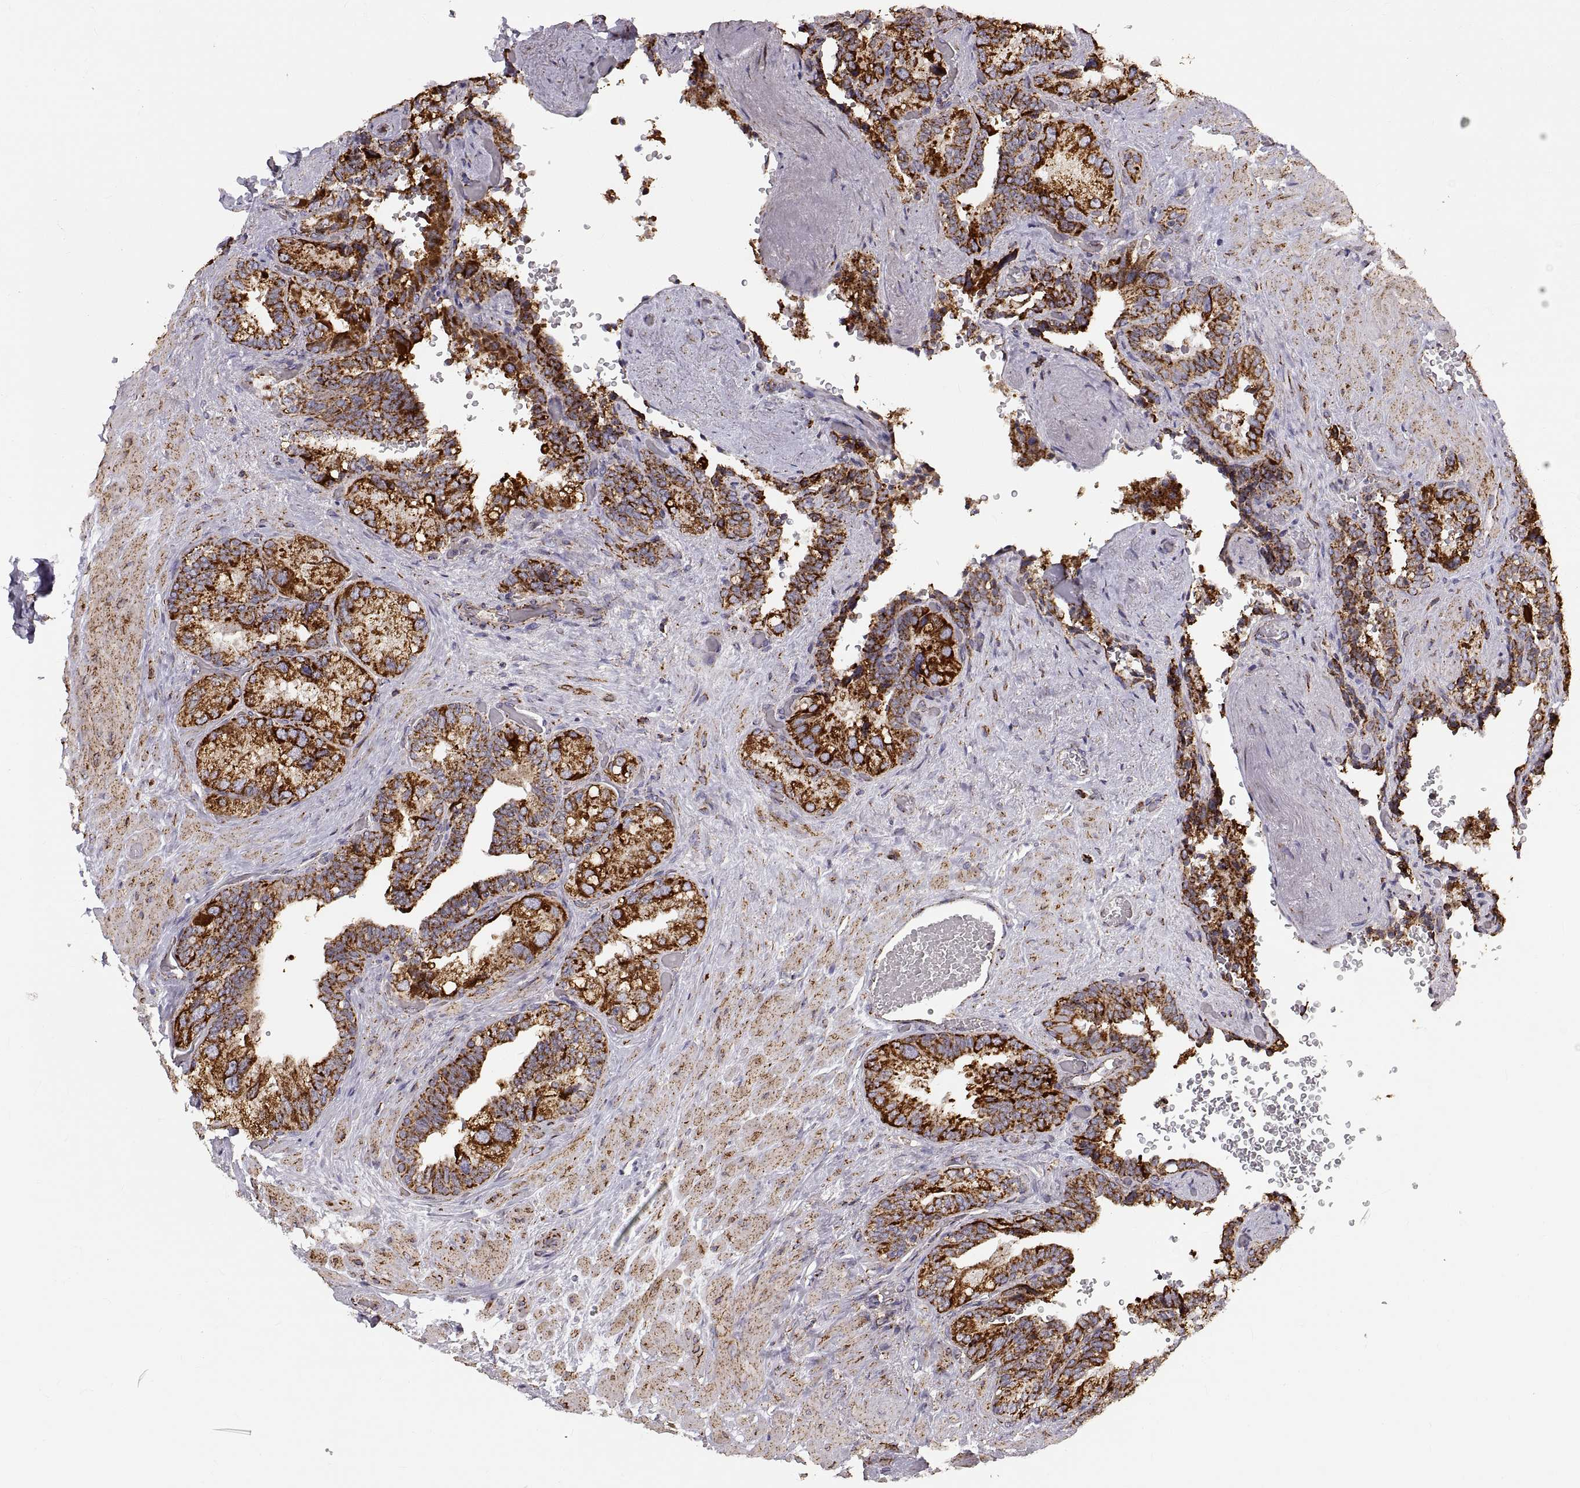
{"staining": {"intensity": "strong", "quantity": ">75%", "location": "cytoplasmic/membranous"}, "tissue": "seminal vesicle", "cell_type": "Glandular cells", "image_type": "normal", "snomed": [{"axis": "morphology", "description": "Normal tissue, NOS"}, {"axis": "topography", "description": "Seminal veicle"}], "caption": "A histopathology image showing strong cytoplasmic/membranous staining in about >75% of glandular cells in benign seminal vesicle, as visualized by brown immunohistochemical staining.", "gene": "ARSD", "patient": {"sex": "male", "age": 69}}